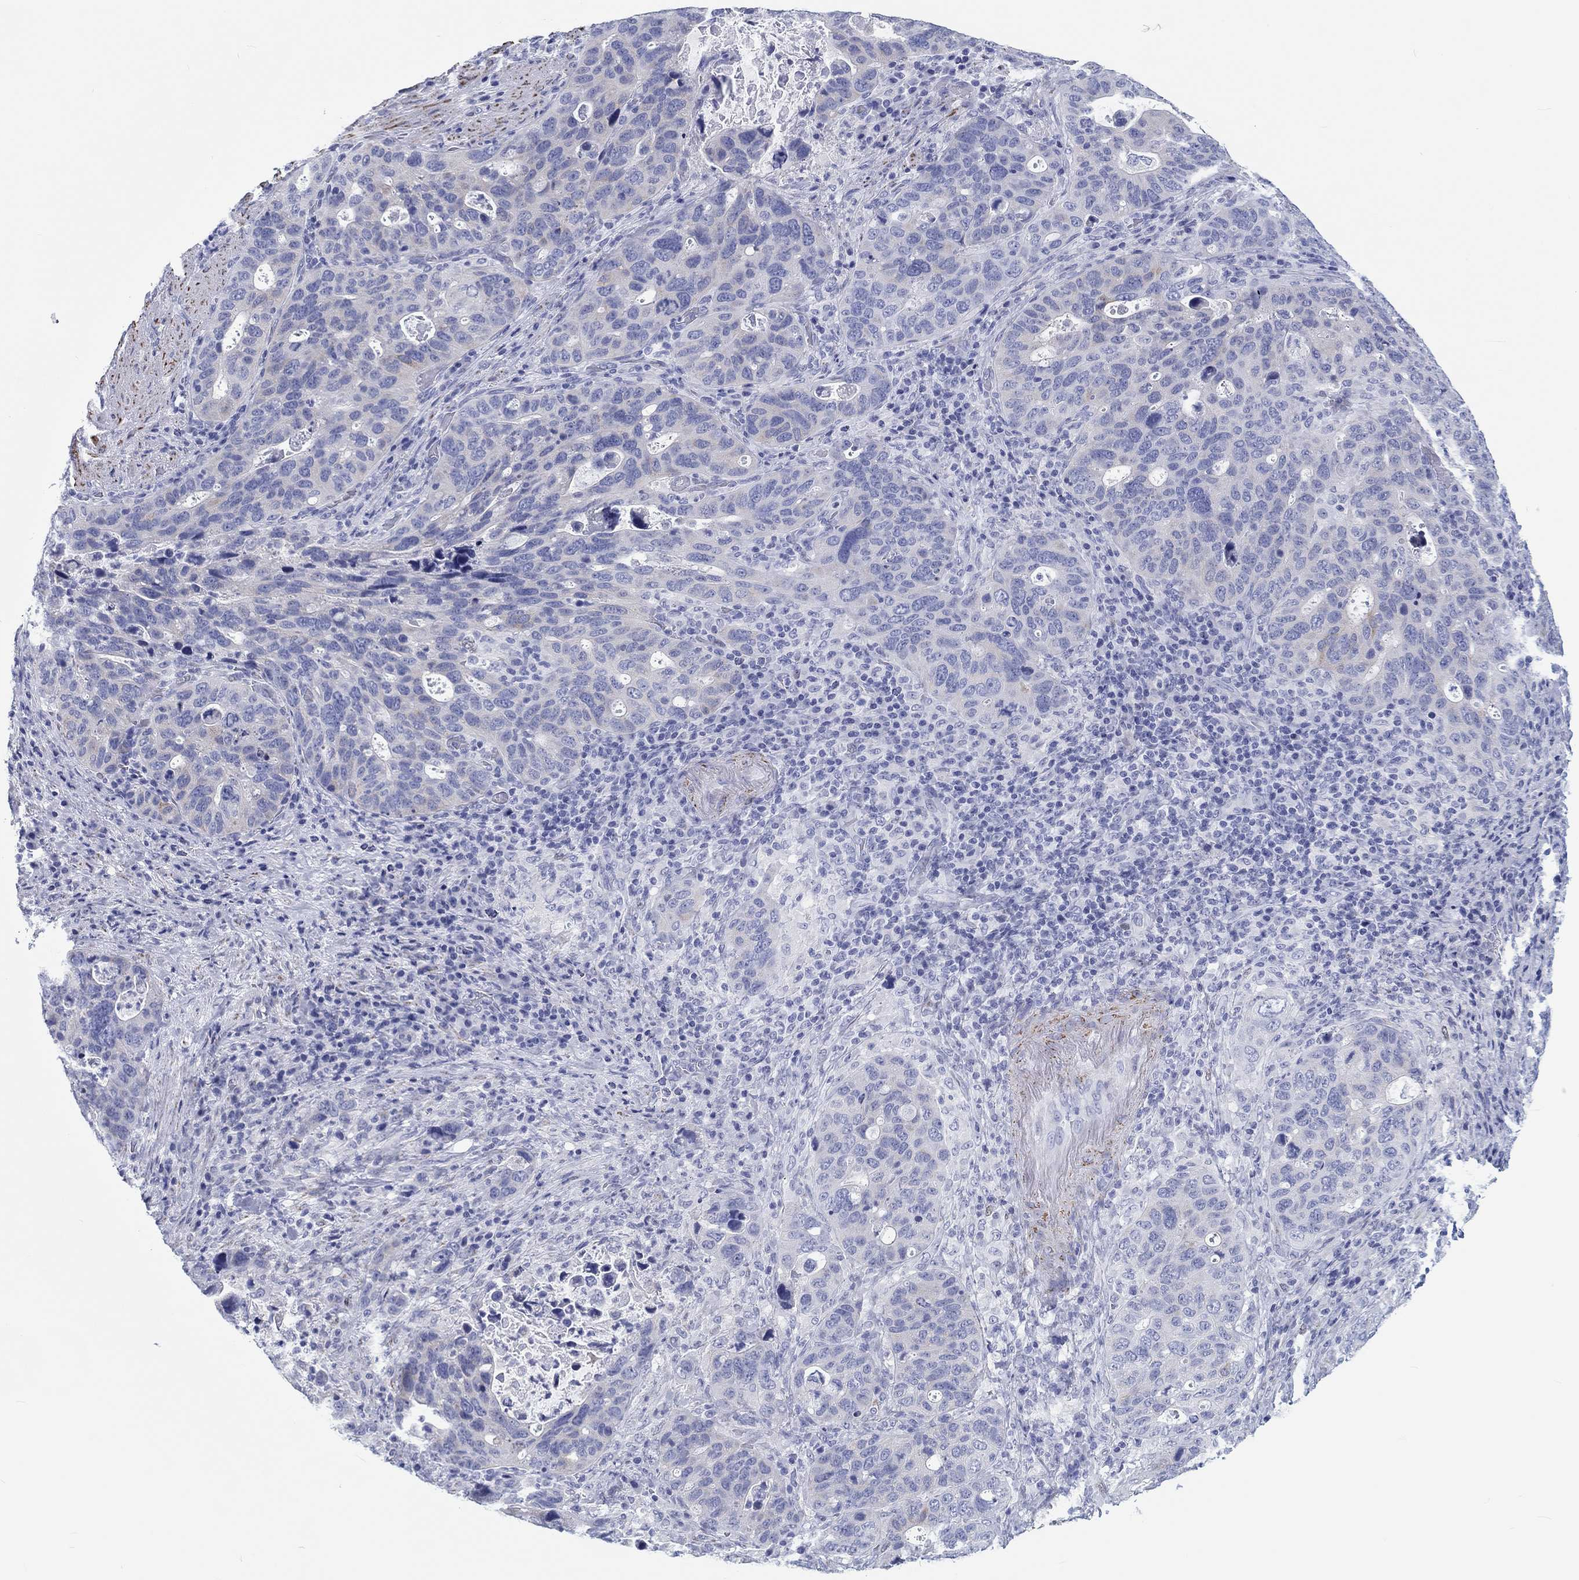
{"staining": {"intensity": "negative", "quantity": "none", "location": "none"}, "tissue": "stomach cancer", "cell_type": "Tumor cells", "image_type": "cancer", "snomed": [{"axis": "morphology", "description": "Adenocarcinoma, NOS"}, {"axis": "topography", "description": "Stomach"}], "caption": "DAB immunohistochemical staining of human stomach cancer displays no significant expression in tumor cells.", "gene": "H1-1", "patient": {"sex": "male", "age": 54}}